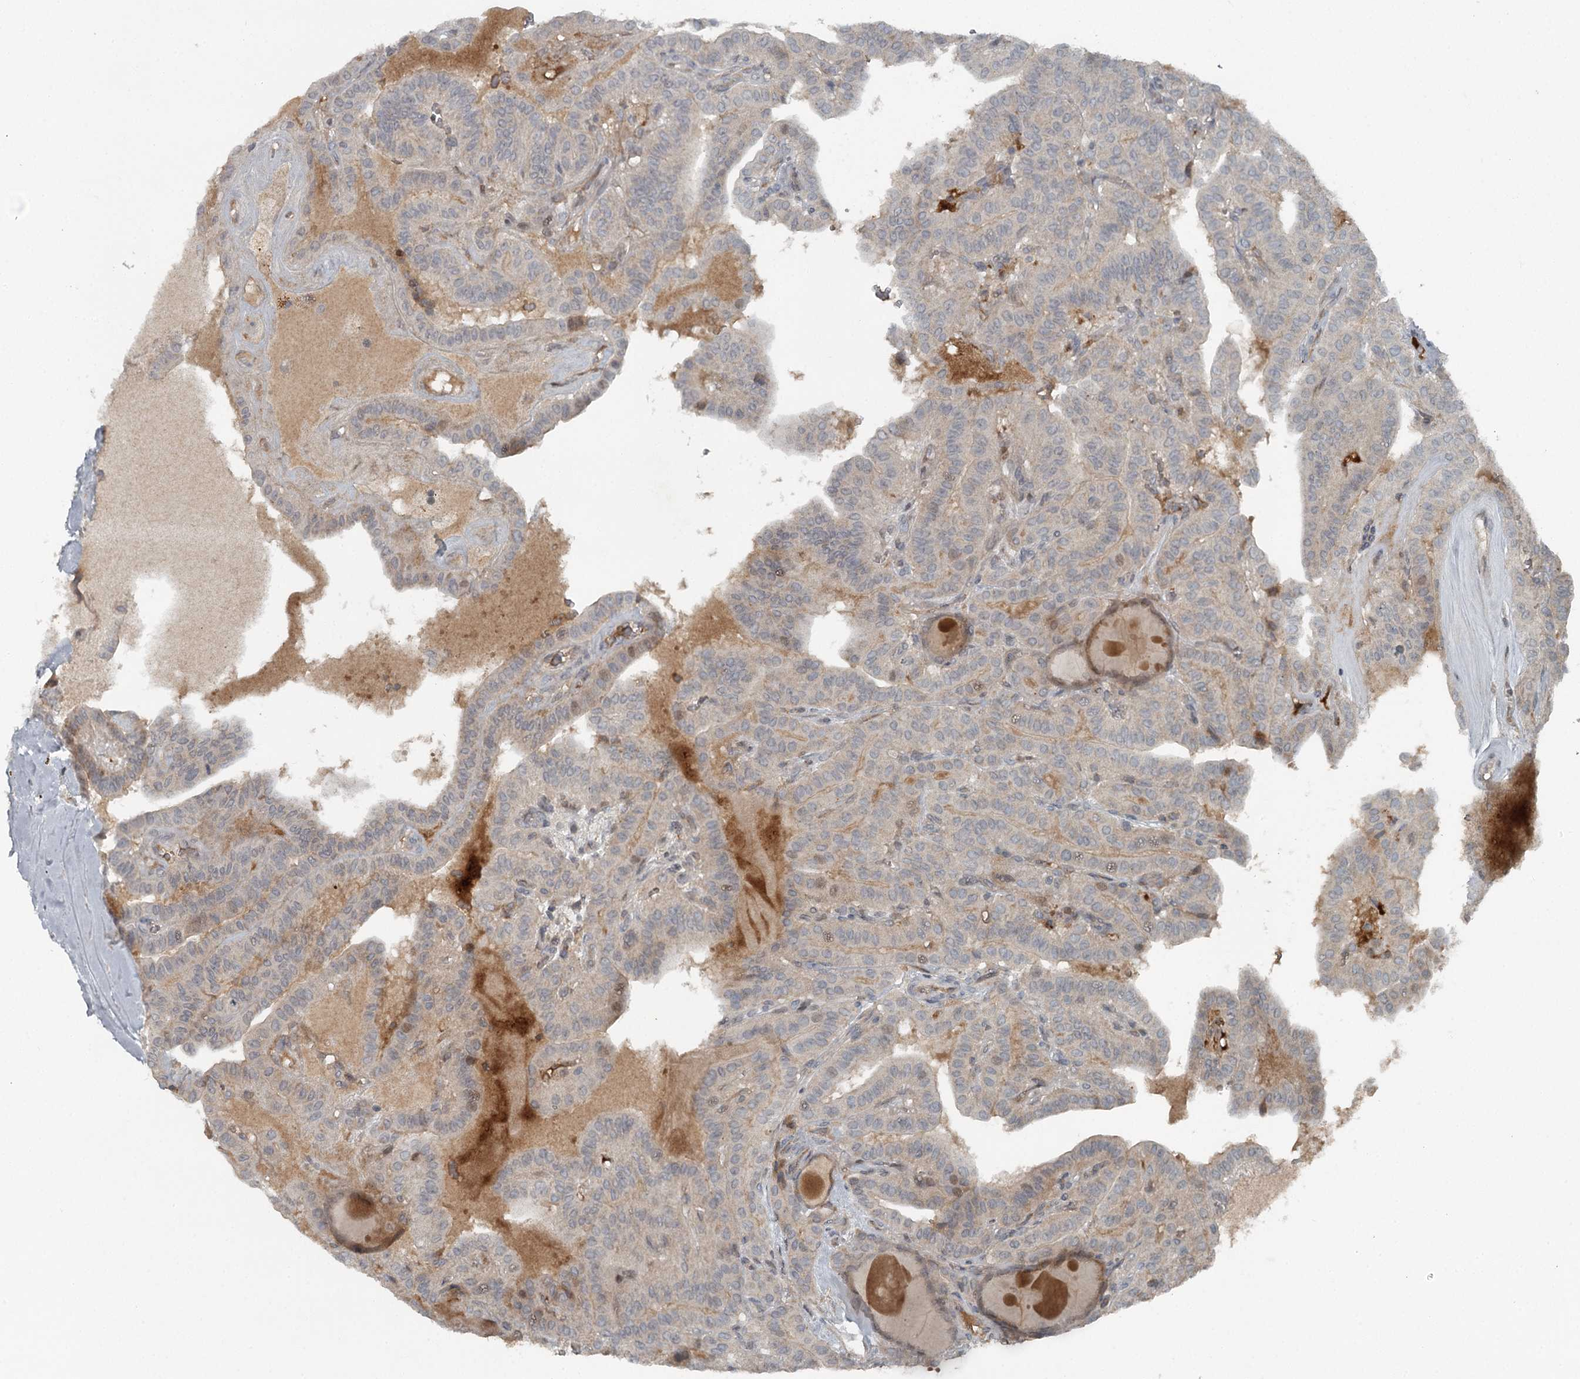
{"staining": {"intensity": "negative", "quantity": "none", "location": "none"}, "tissue": "thyroid cancer", "cell_type": "Tumor cells", "image_type": "cancer", "snomed": [{"axis": "morphology", "description": "Papillary adenocarcinoma, NOS"}, {"axis": "topography", "description": "Thyroid gland"}], "caption": "Thyroid cancer was stained to show a protein in brown. There is no significant positivity in tumor cells.", "gene": "SLC39A8", "patient": {"sex": "male", "age": 52}}